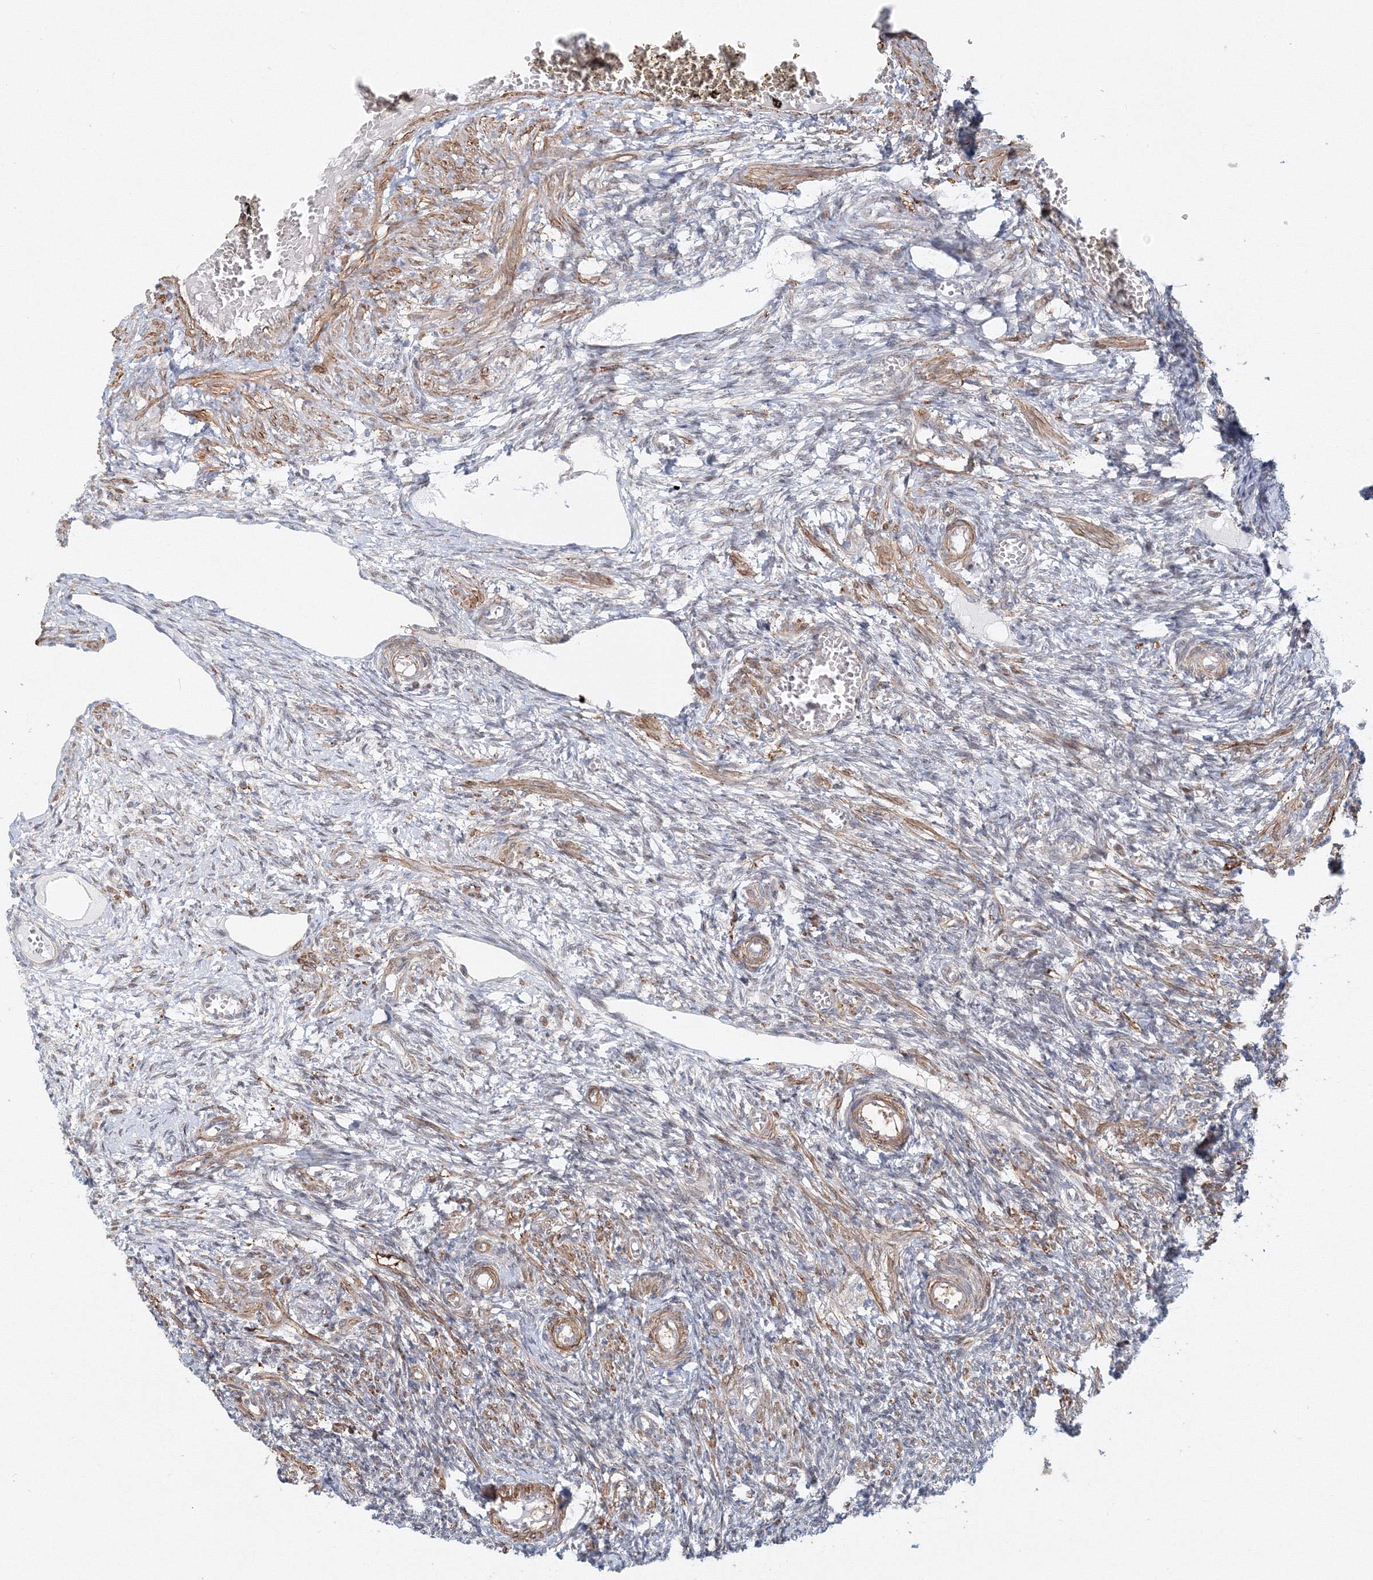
{"staining": {"intensity": "moderate", "quantity": "<25%", "location": "cytoplasmic/membranous"}, "tissue": "ovary", "cell_type": "Ovarian stroma cells", "image_type": "normal", "snomed": [{"axis": "morphology", "description": "Normal tissue, NOS"}, {"axis": "topography", "description": "Ovary"}], "caption": "A brown stain highlights moderate cytoplasmic/membranous positivity of a protein in ovarian stroma cells of benign ovary. (brown staining indicates protein expression, while blue staining denotes nuclei).", "gene": "ARHGAP21", "patient": {"sex": "female", "age": 27}}